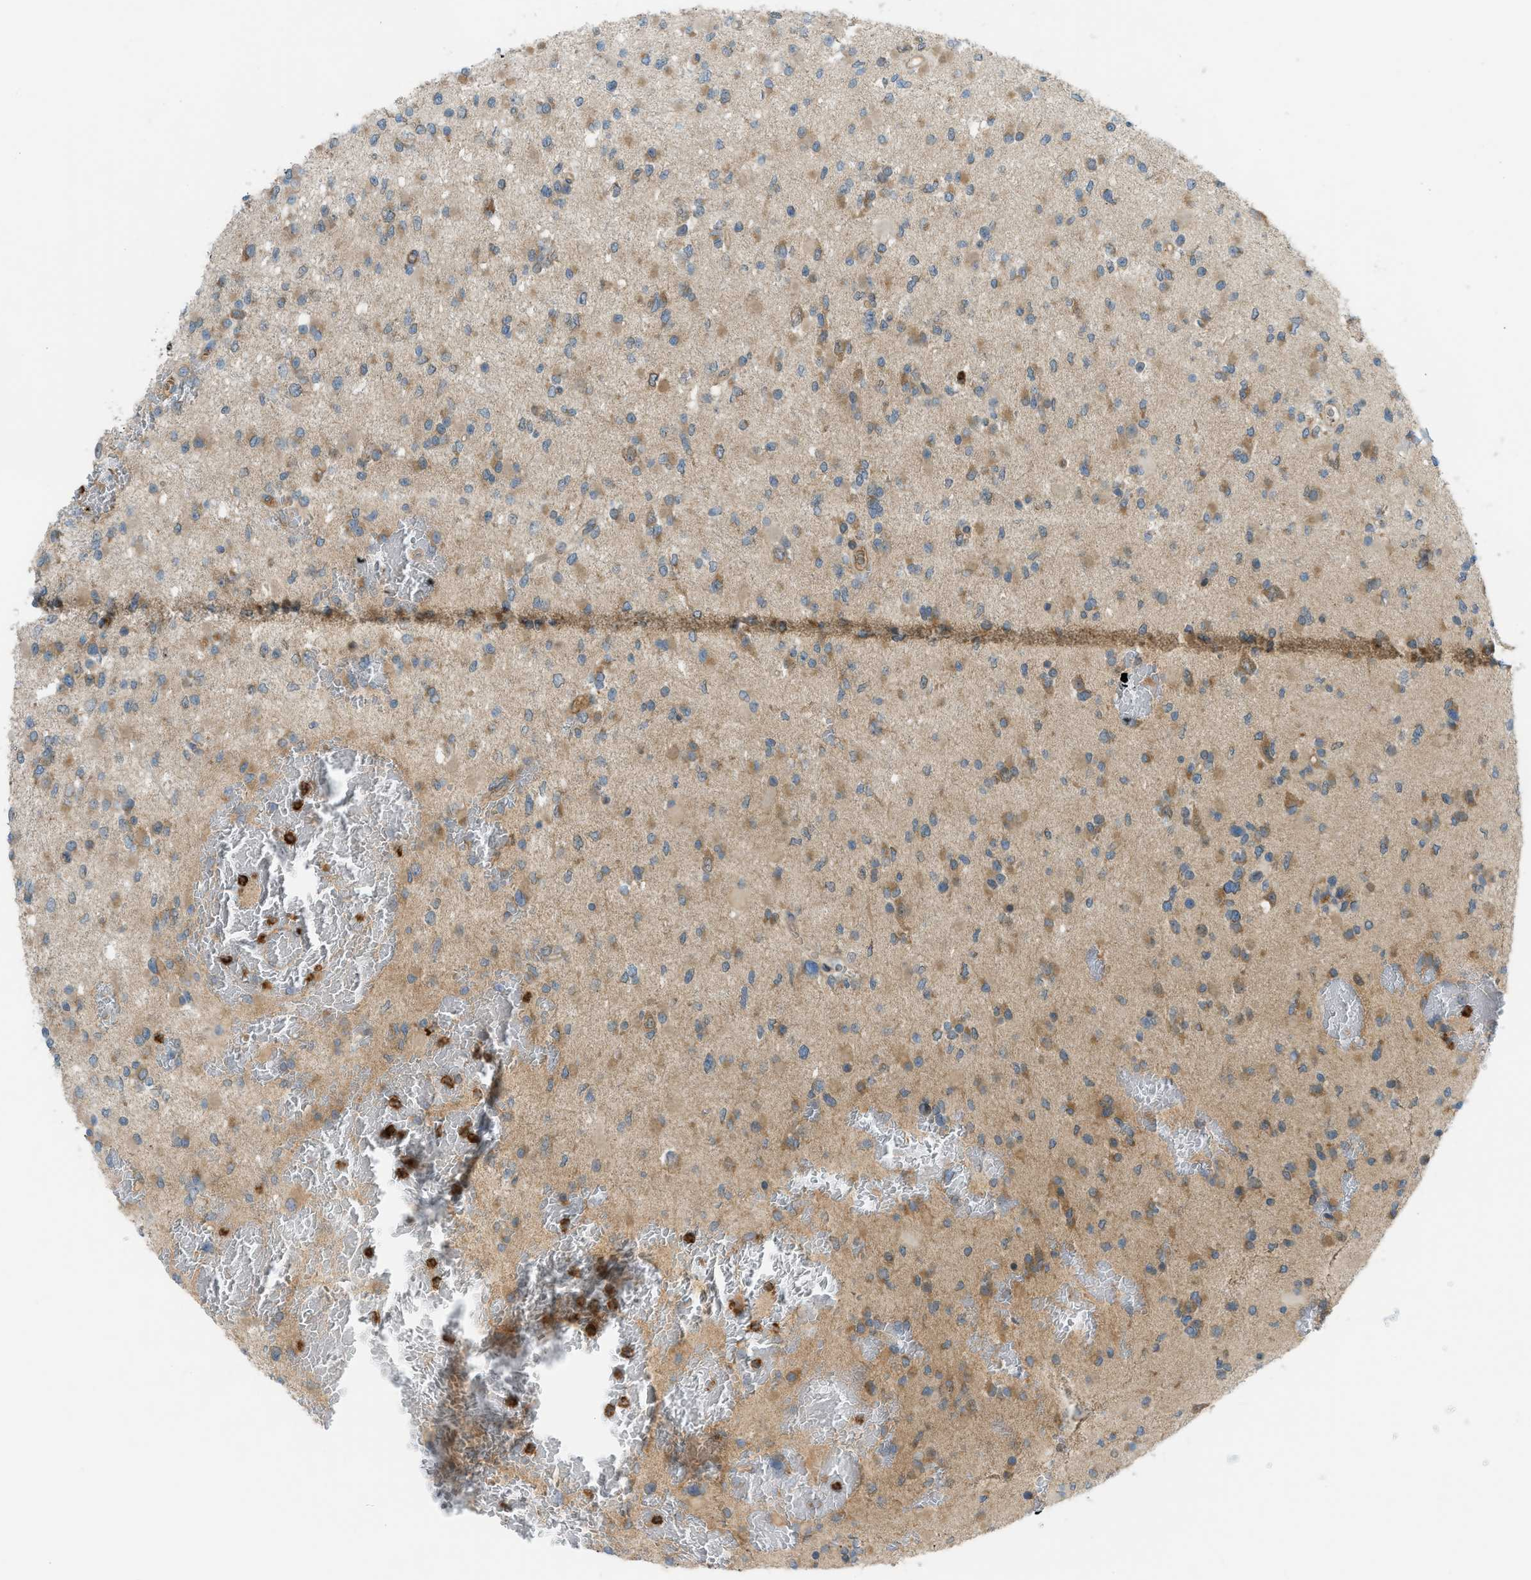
{"staining": {"intensity": "moderate", "quantity": "25%-75%", "location": "cytoplasmic/membranous"}, "tissue": "glioma", "cell_type": "Tumor cells", "image_type": "cancer", "snomed": [{"axis": "morphology", "description": "Glioma, malignant, Low grade"}, {"axis": "topography", "description": "Brain"}], "caption": "Human malignant low-grade glioma stained with a protein marker reveals moderate staining in tumor cells.", "gene": "DYRK1A", "patient": {"sex": "female", "age": 22}}